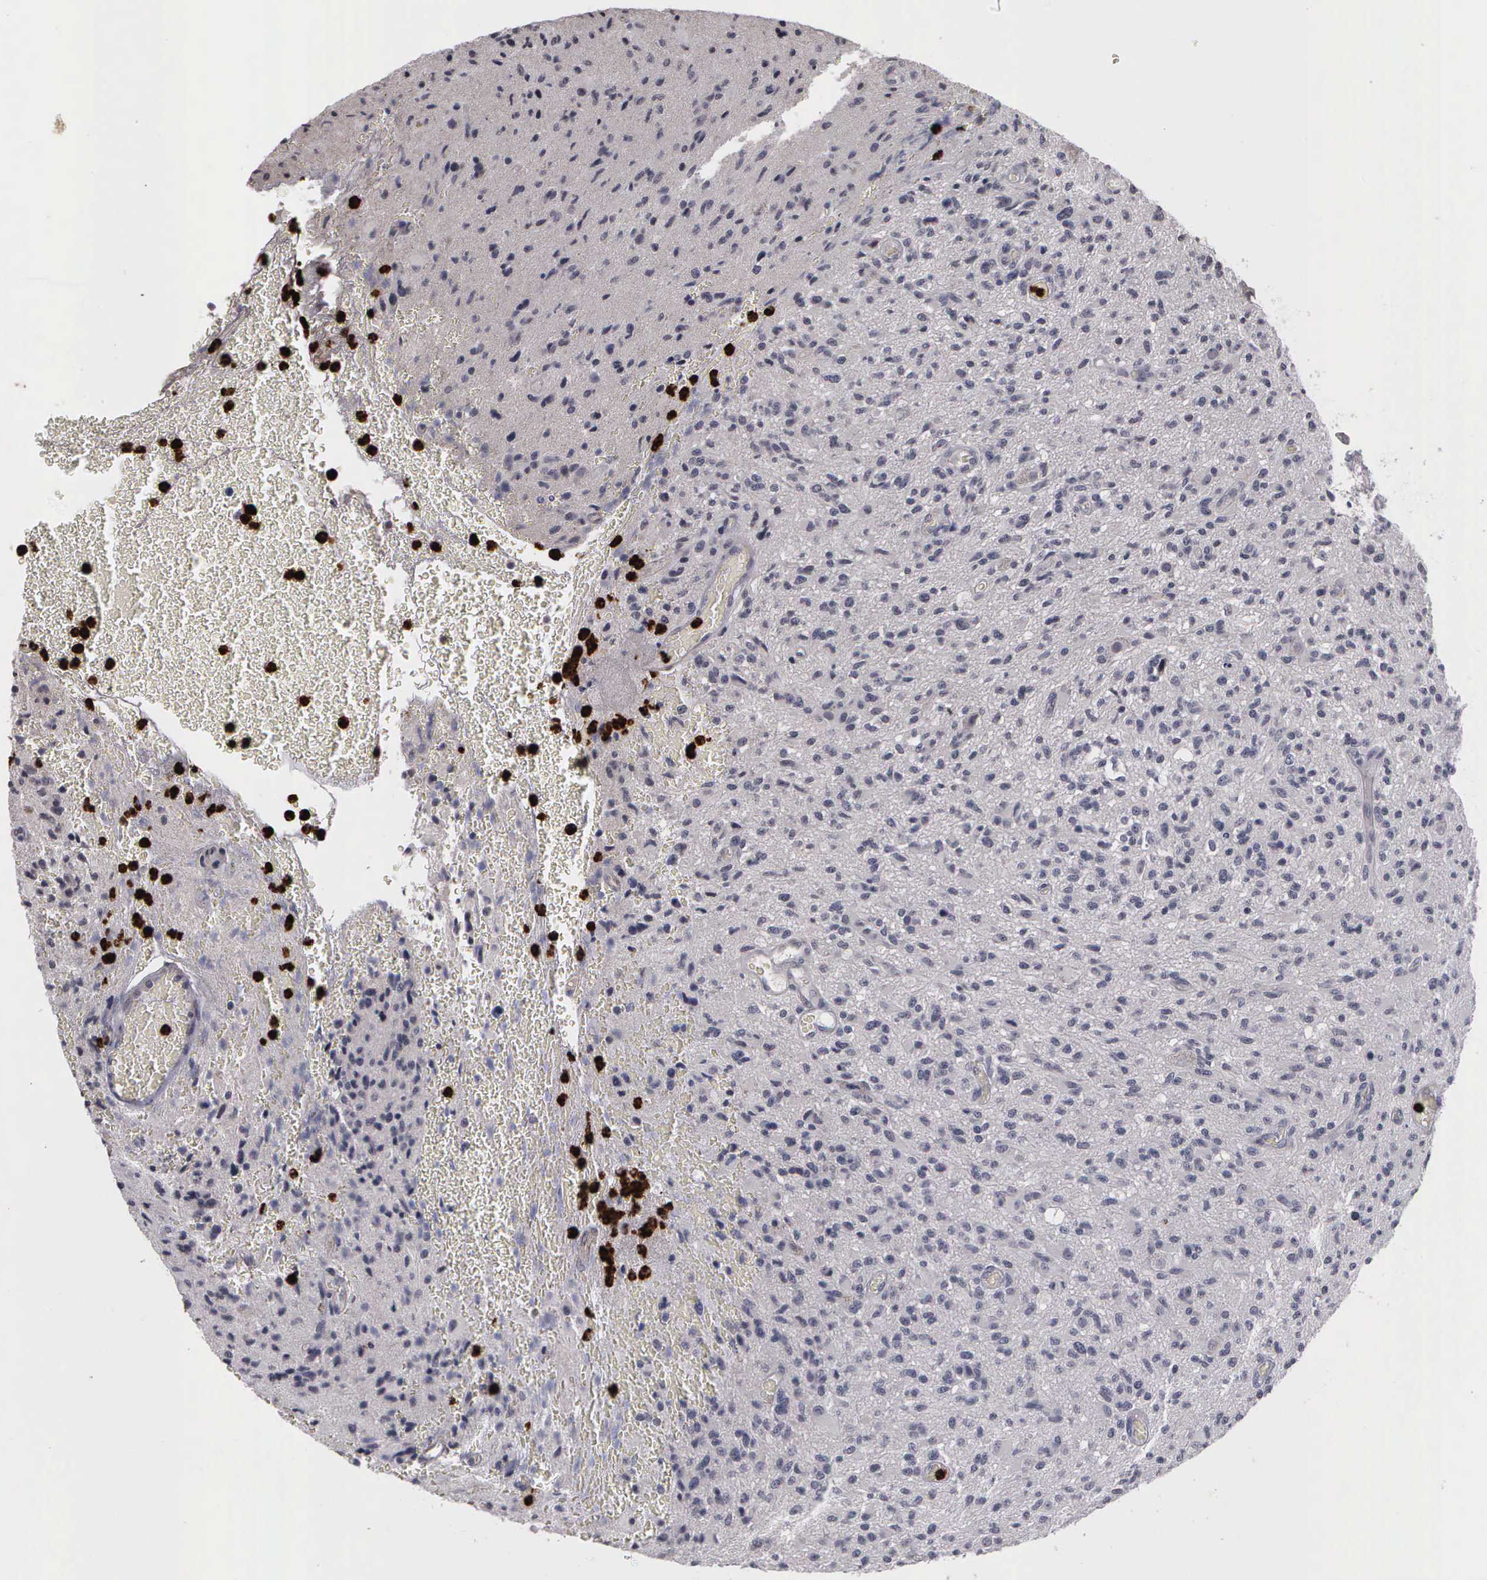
{"staining": {"intensity": "negative", "quantity": "none", "location": "none"}, "tissue": "glioma", "cell_type": "Tumor cells", "image_type": "cancer", "snomed": [{"axis": "morphology", "description": "Glioma, malignant, Low grade"}, {"axis": "topography", "description": "Brain"}], "caption": "This is an IHC image of glioma. There is no staining in tumor cells.", "gene": "MMP9", "patient": {"sex": "female", "age": 46}}